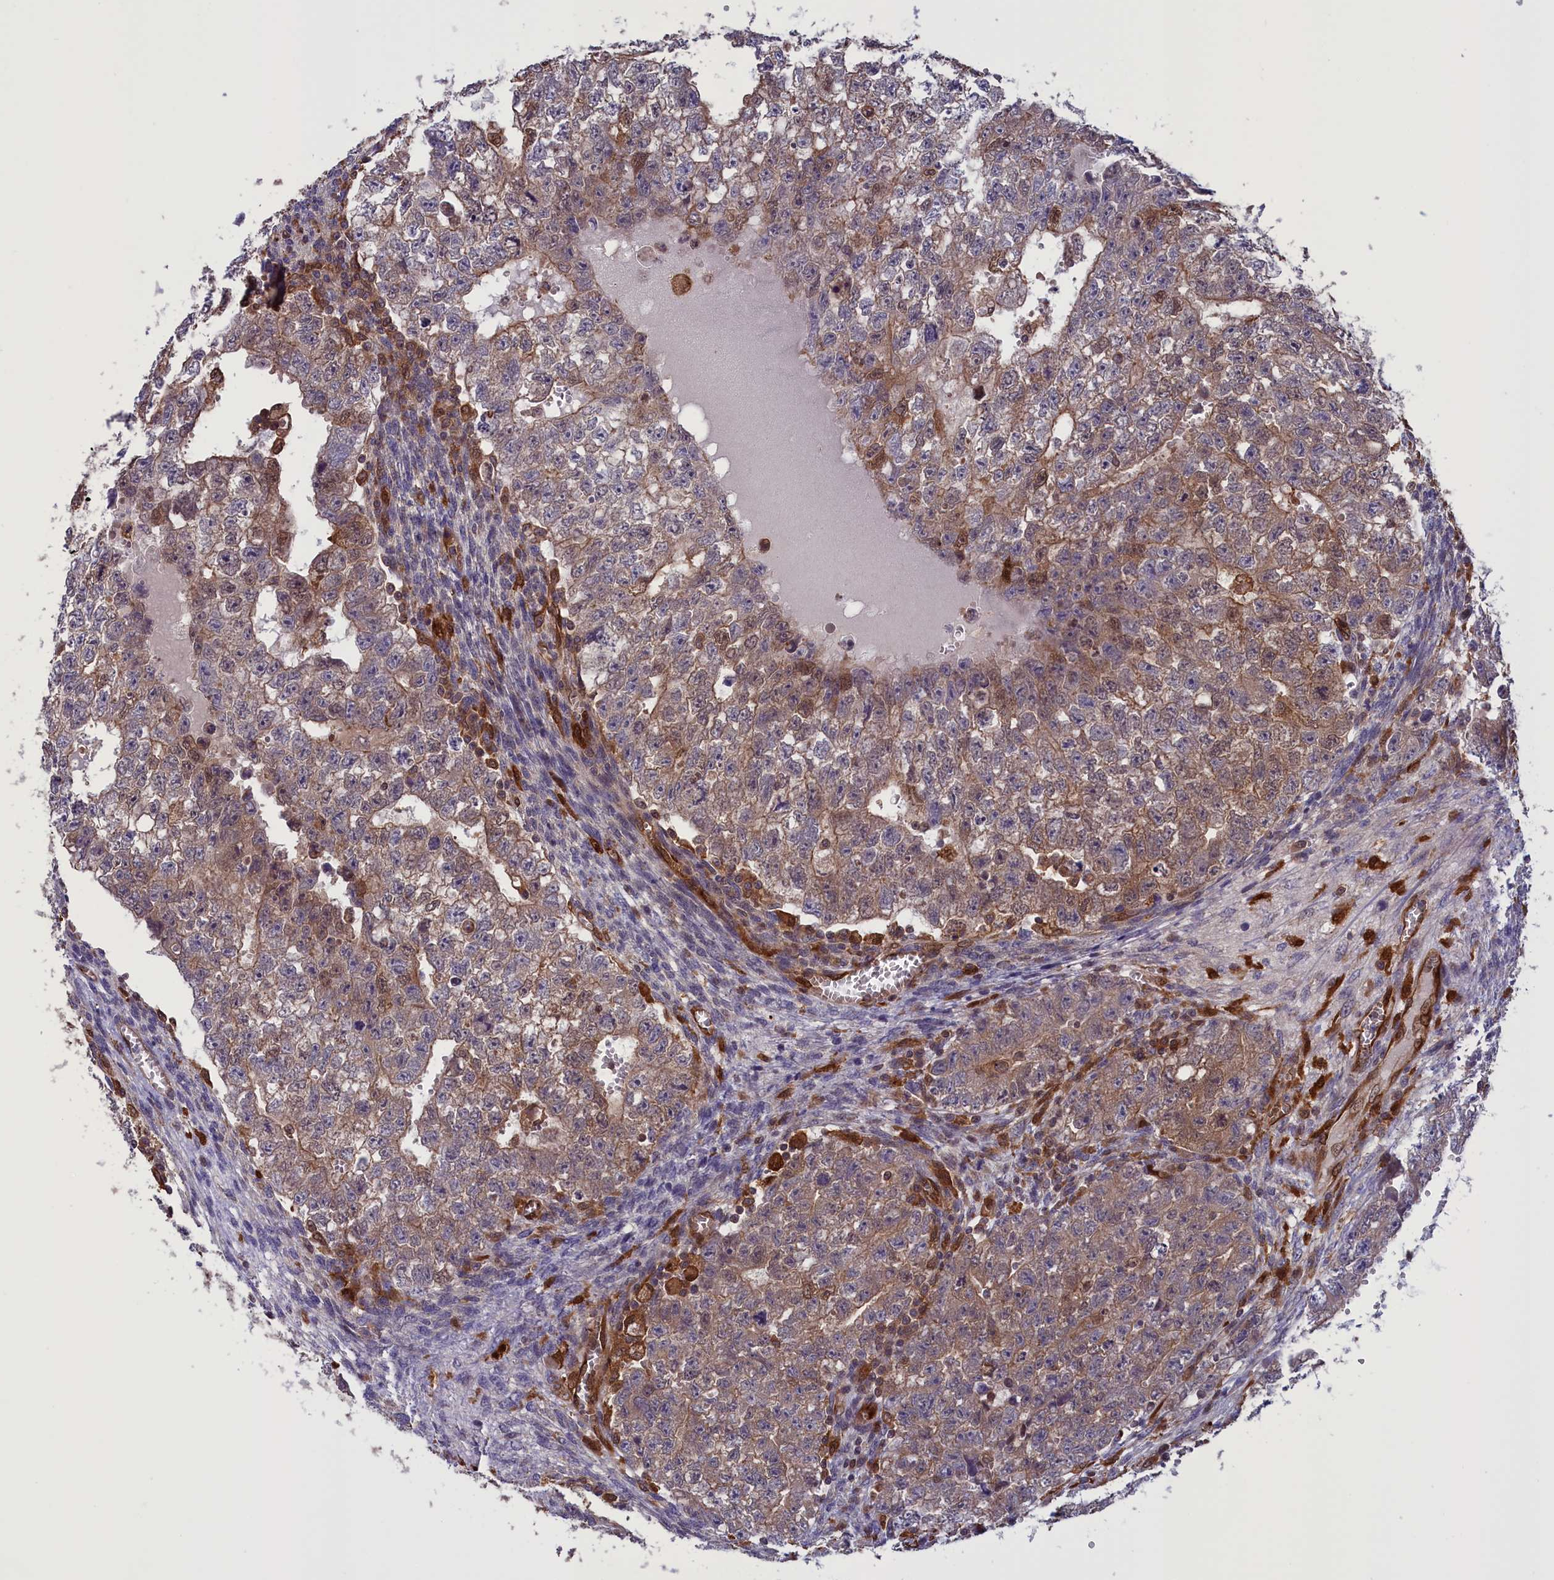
{"staining": {"intensity": "weak", "quantity": ">75%", "location": "cytoplasmic/membranous"}, "tissue": "testis cancer", "cell_type": "Tumor cells", "image_type": "cancer", "snomed": [{"axis": "morphology", "description": "Seminoma, NOS"}, {"axis": "morphology", "description": "Carcinoma, Embryonal, NOS"}, {"axis": "topography", "description": "Testis"}], "caption": "Weak cytoplasmic/membranous positivity is seen in approximately >75% of tumor cells in testis embryonal carcinoma. The protein is stained brown, and the nuclei are stained in blue (DAB (3,3'-diaminobenzidine) IHC with brightfield microscopy, high magnification).", "gene": "ARHGAP18", "patient": {"sex": "male", "age": 38}}